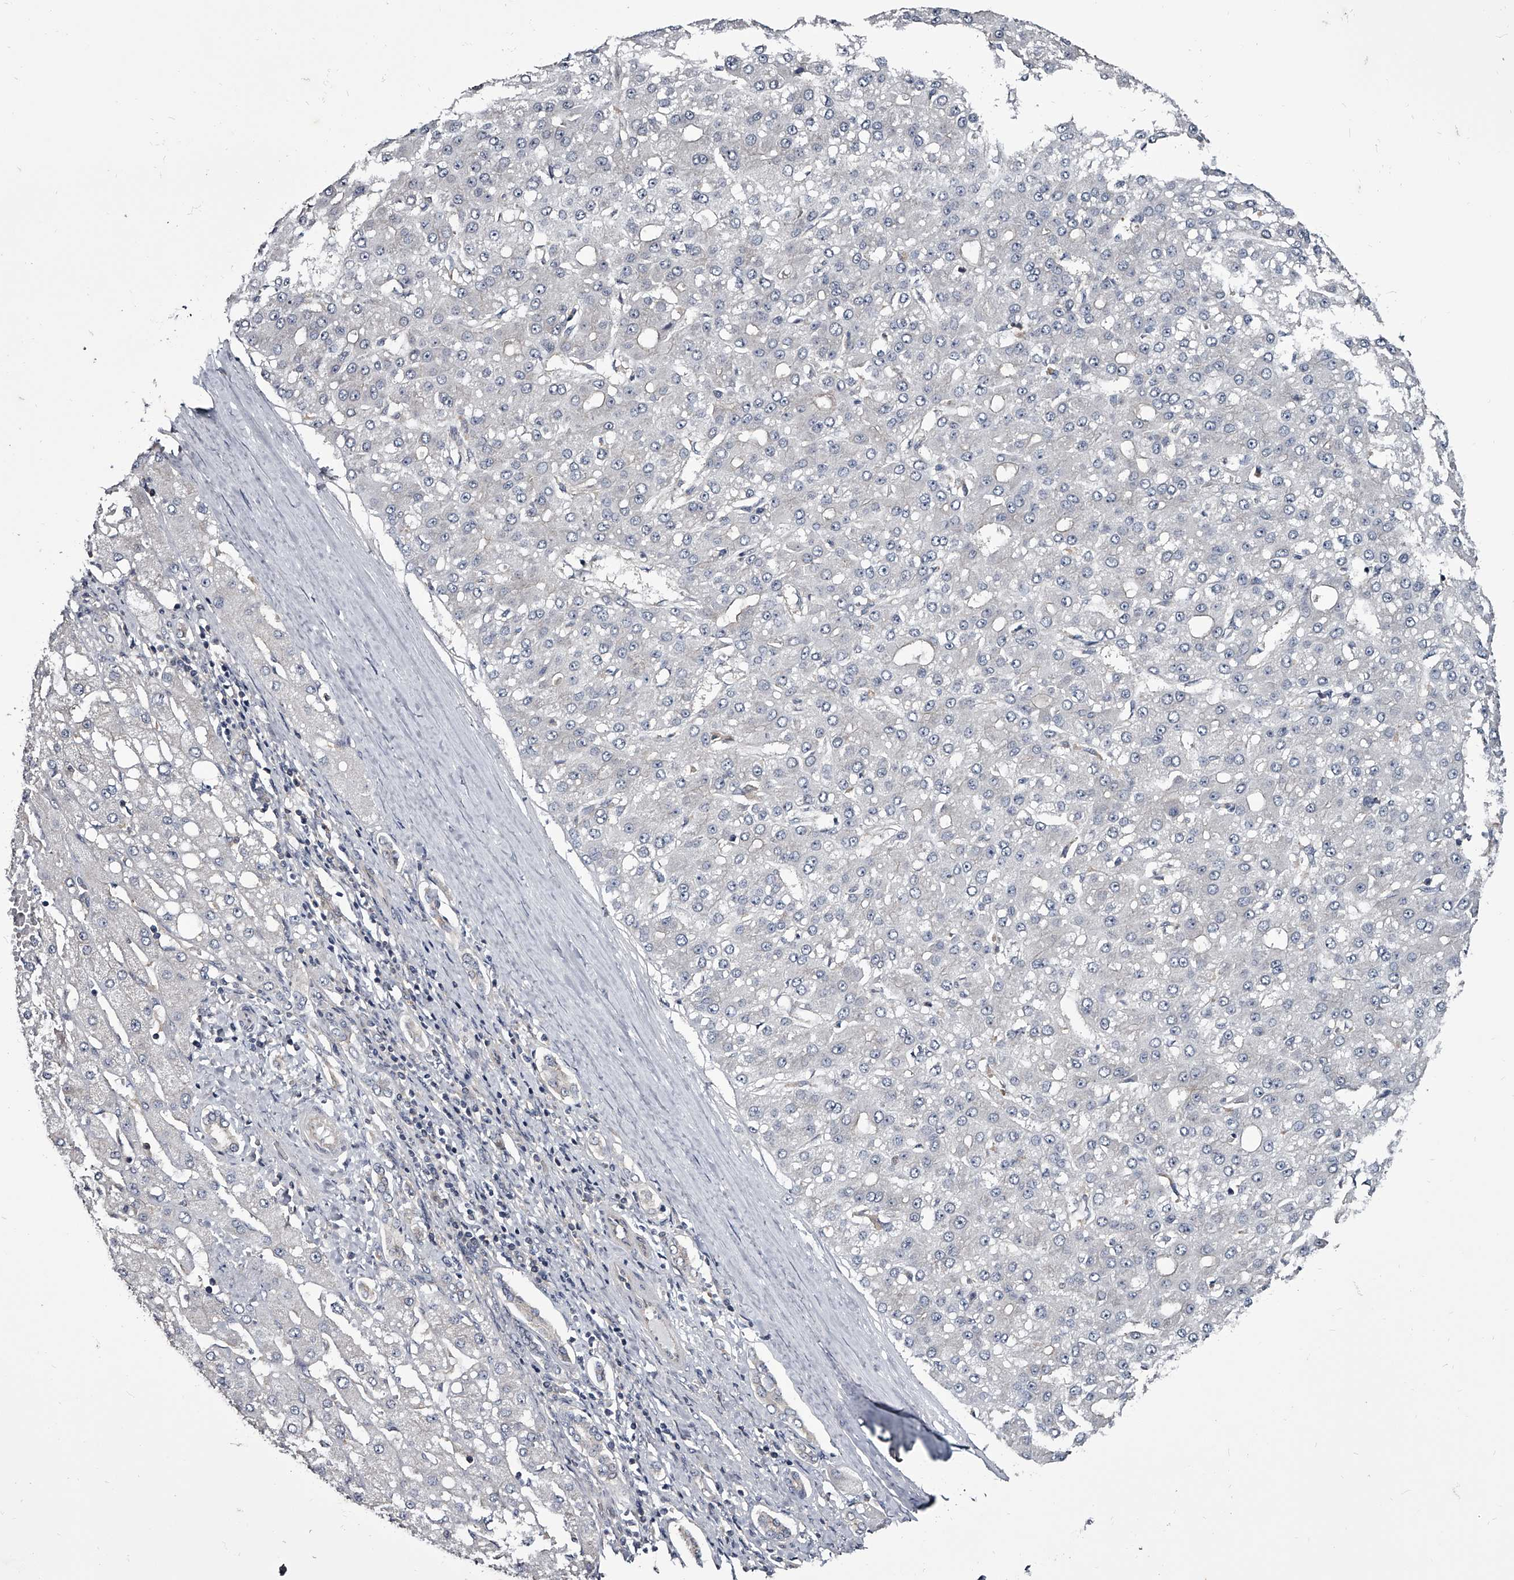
{"staining": {"intensity": "negative", "quantity": "none", "location": "none"}, "tissue": "liver cancer", "cell_type": "Tumor cells", "image_type": "cancer", "snomed": [{"axis": "morphology", "description": "Carcinoma, Hepatocellular, NOS"}, {"axis": "topography", "description": "Liver"}], "caption": "The histopathology image displays no significant positivity in tumor cells of liver hepatocellular carcinoma.", "gene": "GAPVD1", "patient": {"sex": "male", "age": 67}}